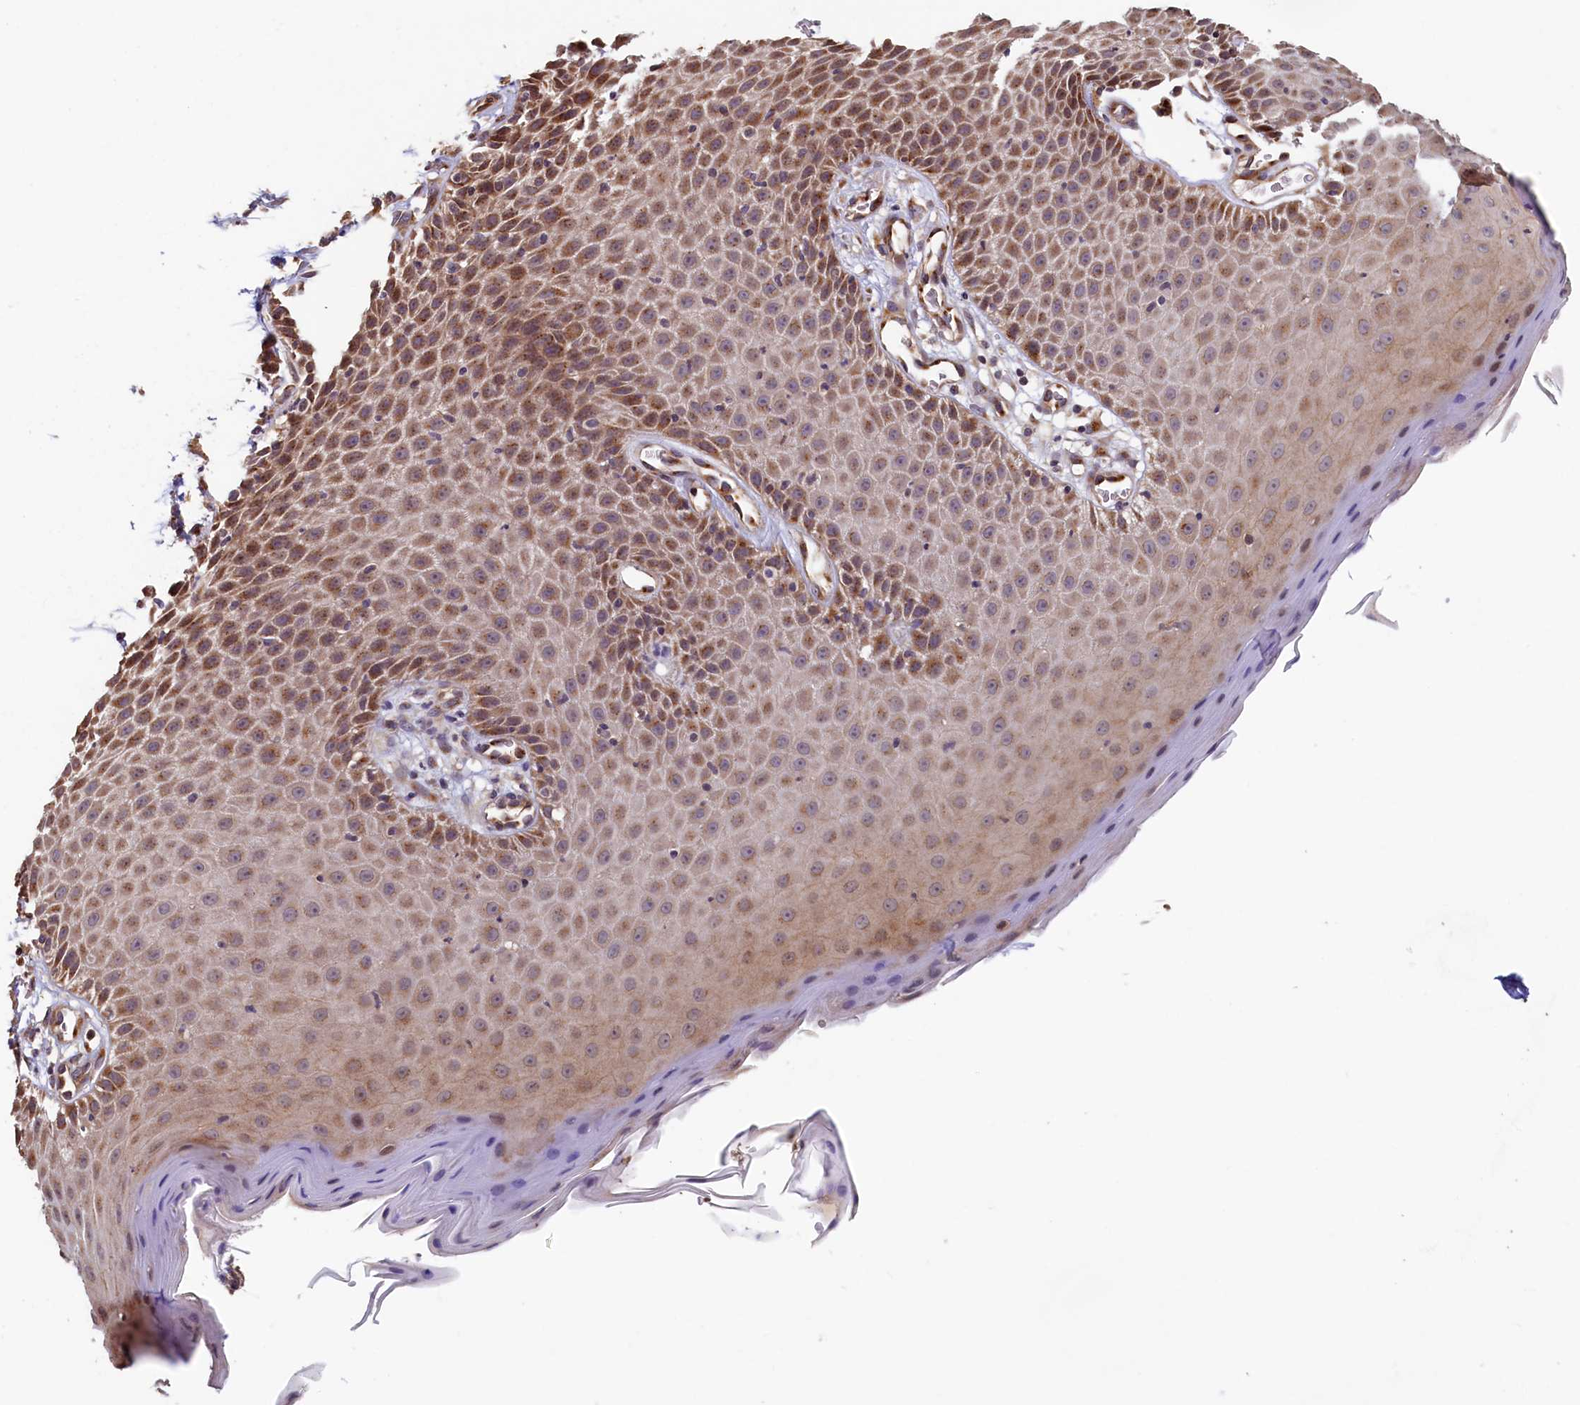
{"staining": {"intensity": "moderate", "quantity": ">75%", "location": "cytoplasmic/membranous"}, "tissue": "skin", "cell_type": "Epidermal cells", "image_type": "normal", "snomed": [{"axis": "morphology", "description": "Normal tissue, NOS"}, {"axis": "topography", "description": "Vulva"}], "caption": "Protein analysis of benign skin shows moderate cytoplasmic/membranous staining in about >75% of epidermal cells. The protein of interest is stained brown, and the nuclei are stained in blue (DAB IHC with brightfield microscopy, high magnification).", "gene": "TMEM181", "patient": {"sex": "female", "age": 68}}